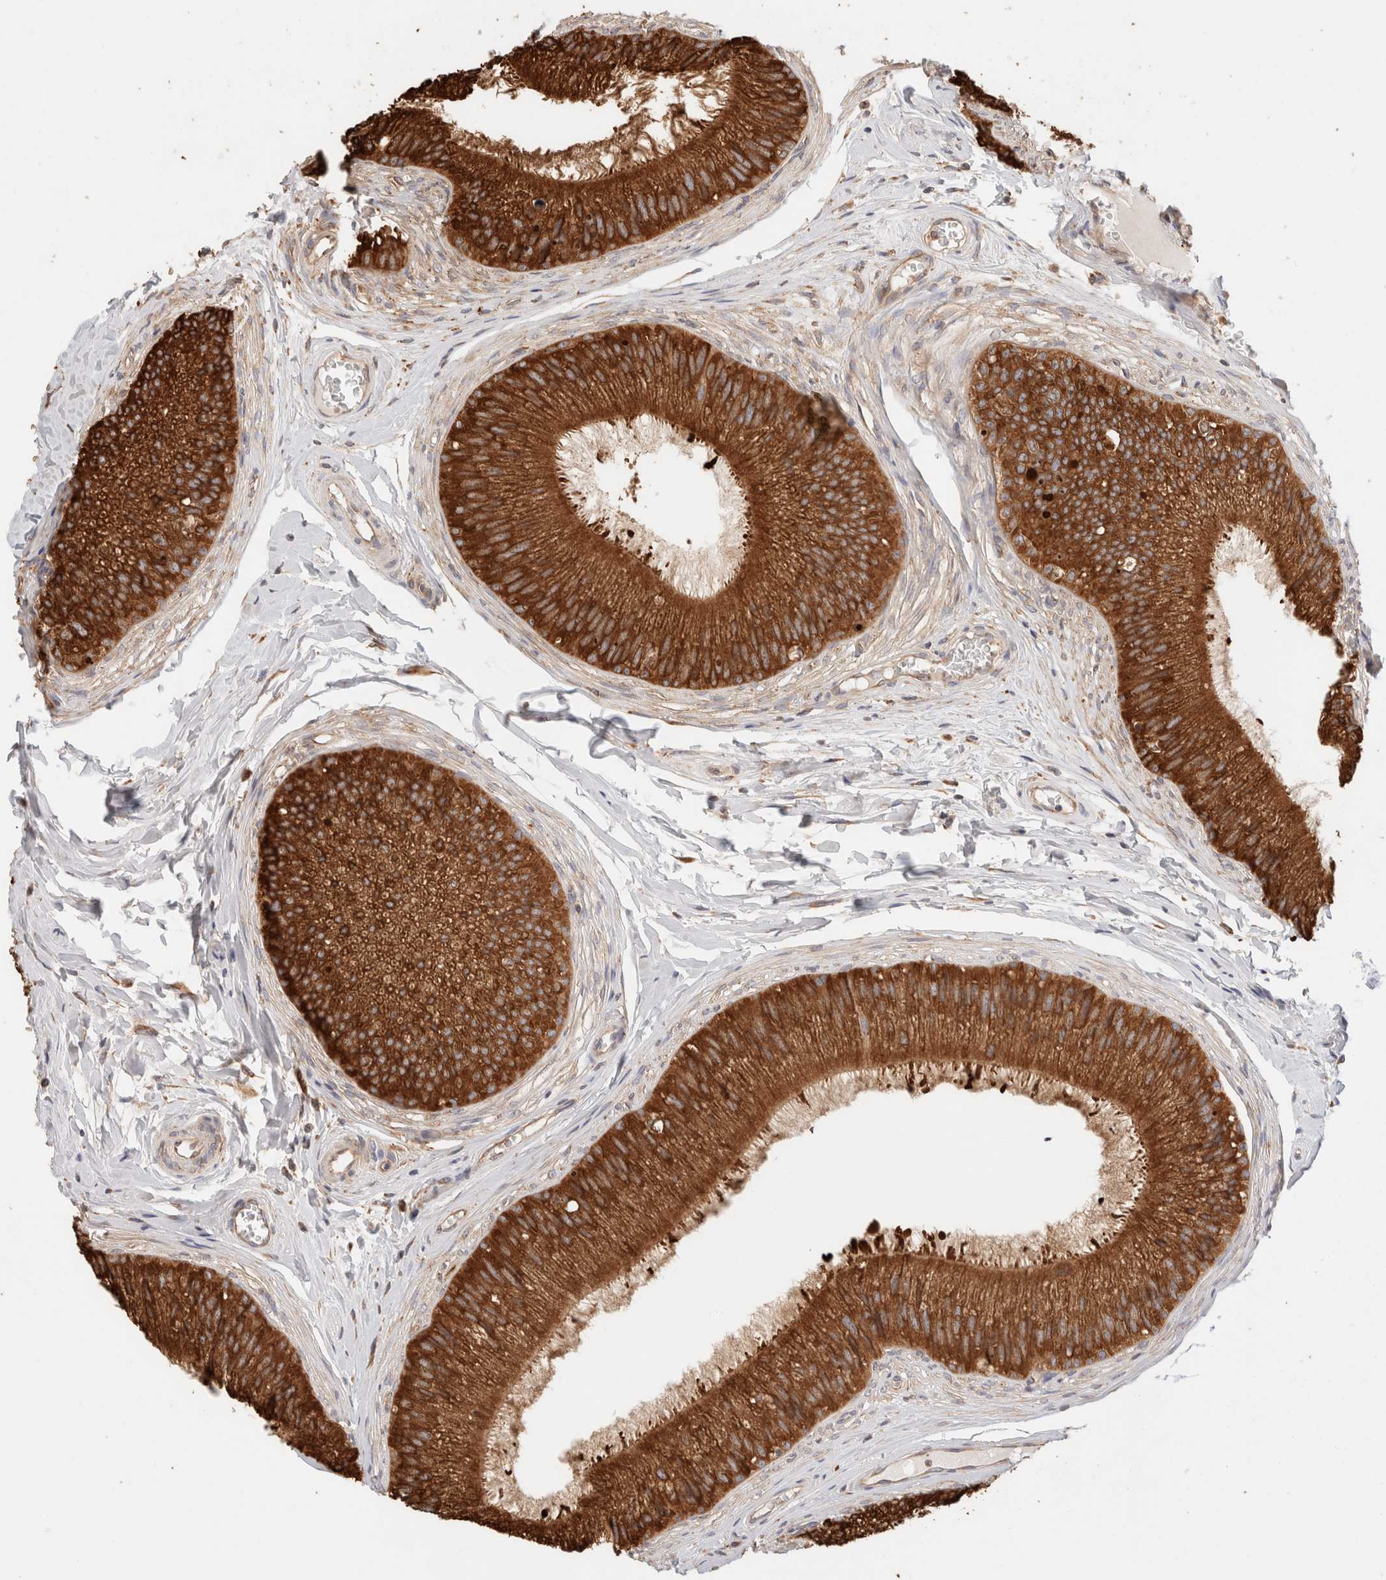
{"staining": {"intensity": "strong", "quantity": ">75%", "location": "cytoplasmic/membranous"}, "tissue": "epididymis", "cell_type": "Glandular cells", "image_type": "normal", "snomed": [{"axis": "morphology", "description": "Normal tissue, NOS"}, {"axis": "topography", "description": "Epididymis"}], "caption": "Immunohistochemistry micrograph of unremarkable epididymis stained for a protein (brown), which displays high levels of strong cytoplasmic/membranous positivity in approximately >75% of glandular cells.", "gene": "FER", "patient": {"sex": "male", "age": 31}}